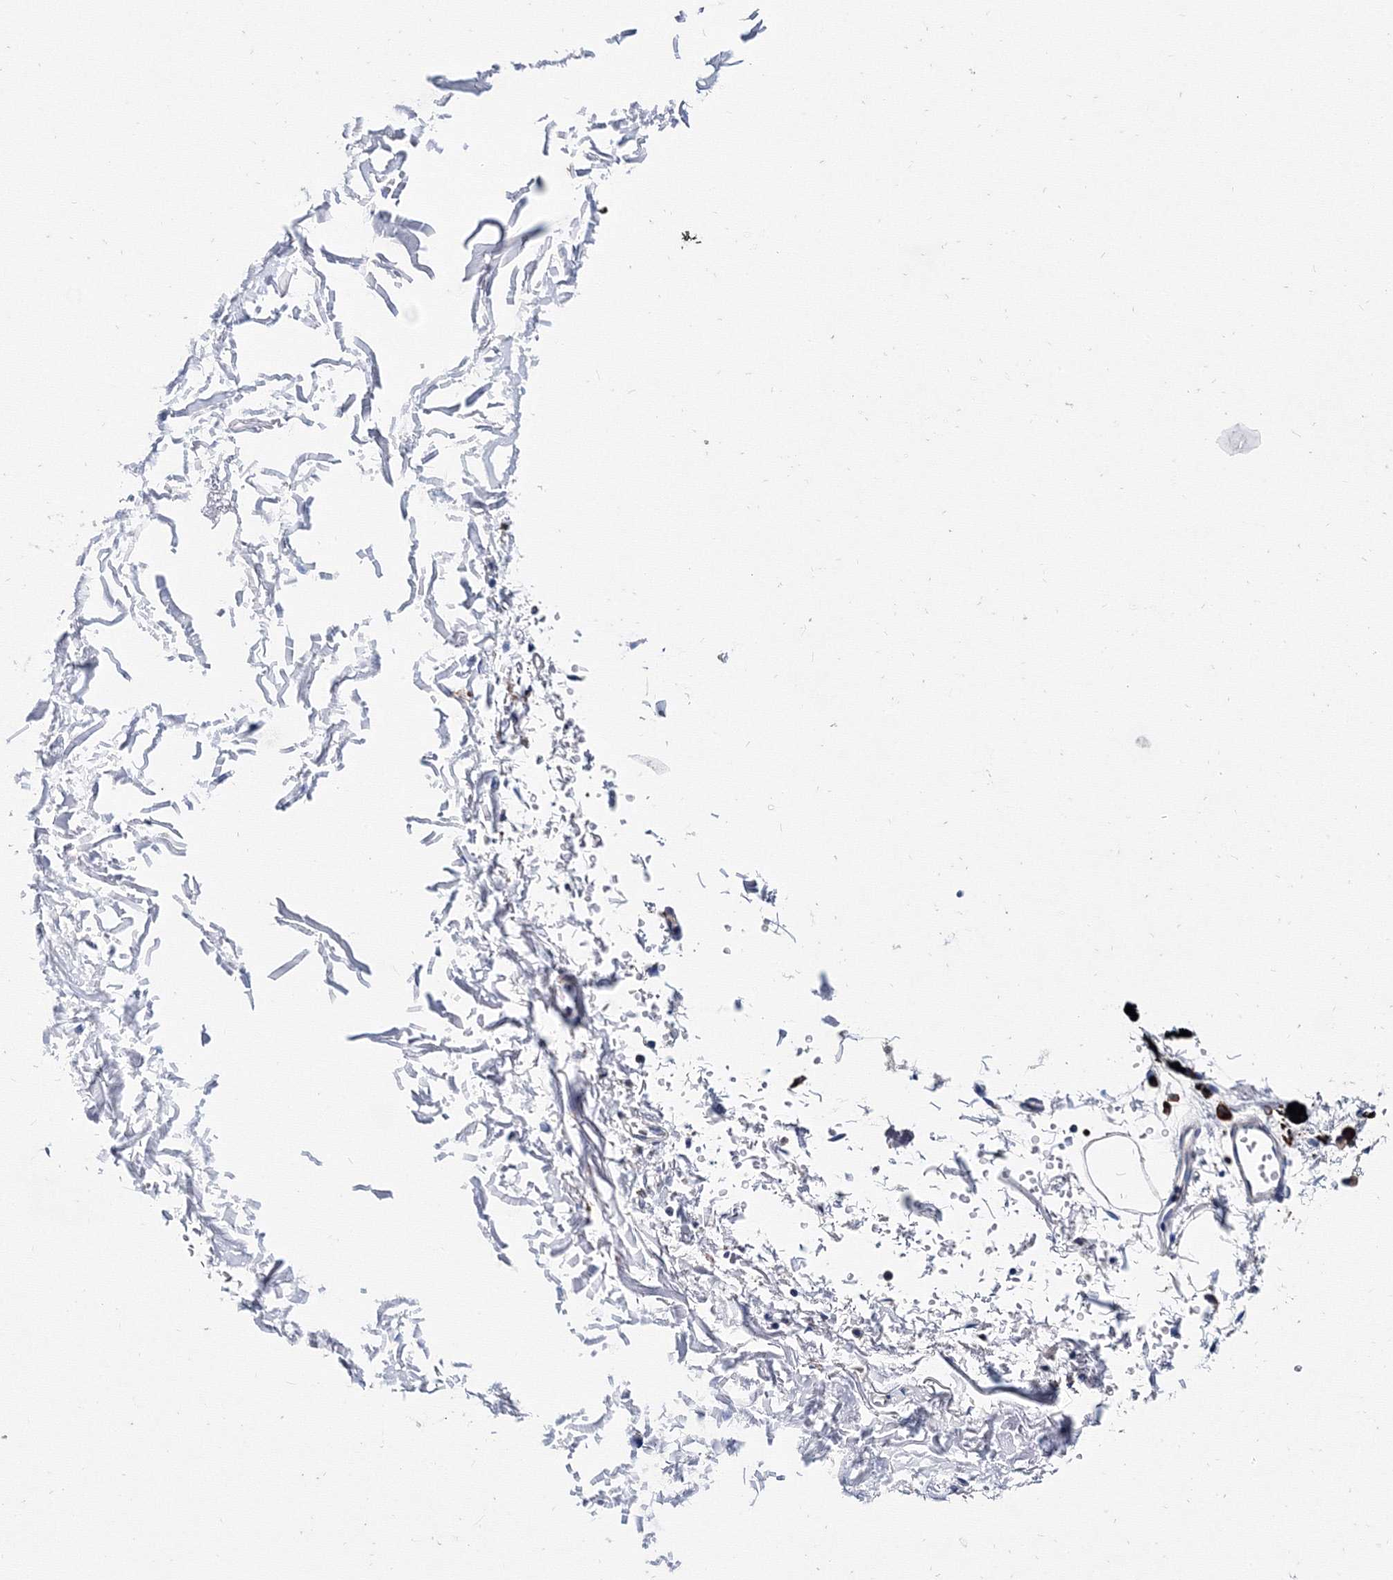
{"staining": {"intensity": "negative", "quantity": "none", "location": "none"}, "tissue": "adipose tissue", "cell_type": "Adipocytes", "image_type": "normal", "snomed": [{"axis": "morphology", "description": "Normal tissue, NOS"}, {"axis": "topography", "description": "Cartilage tissue"}, {"axis": "topography", "description": "Bronchus"}], "caption": "Human adipose tissue stained for a protein using immunohistochemistry (IHC) exhibits no expression in adipocytes.", "gene": "TRPM2", "patient": {"sex": "female", "age": 73}}